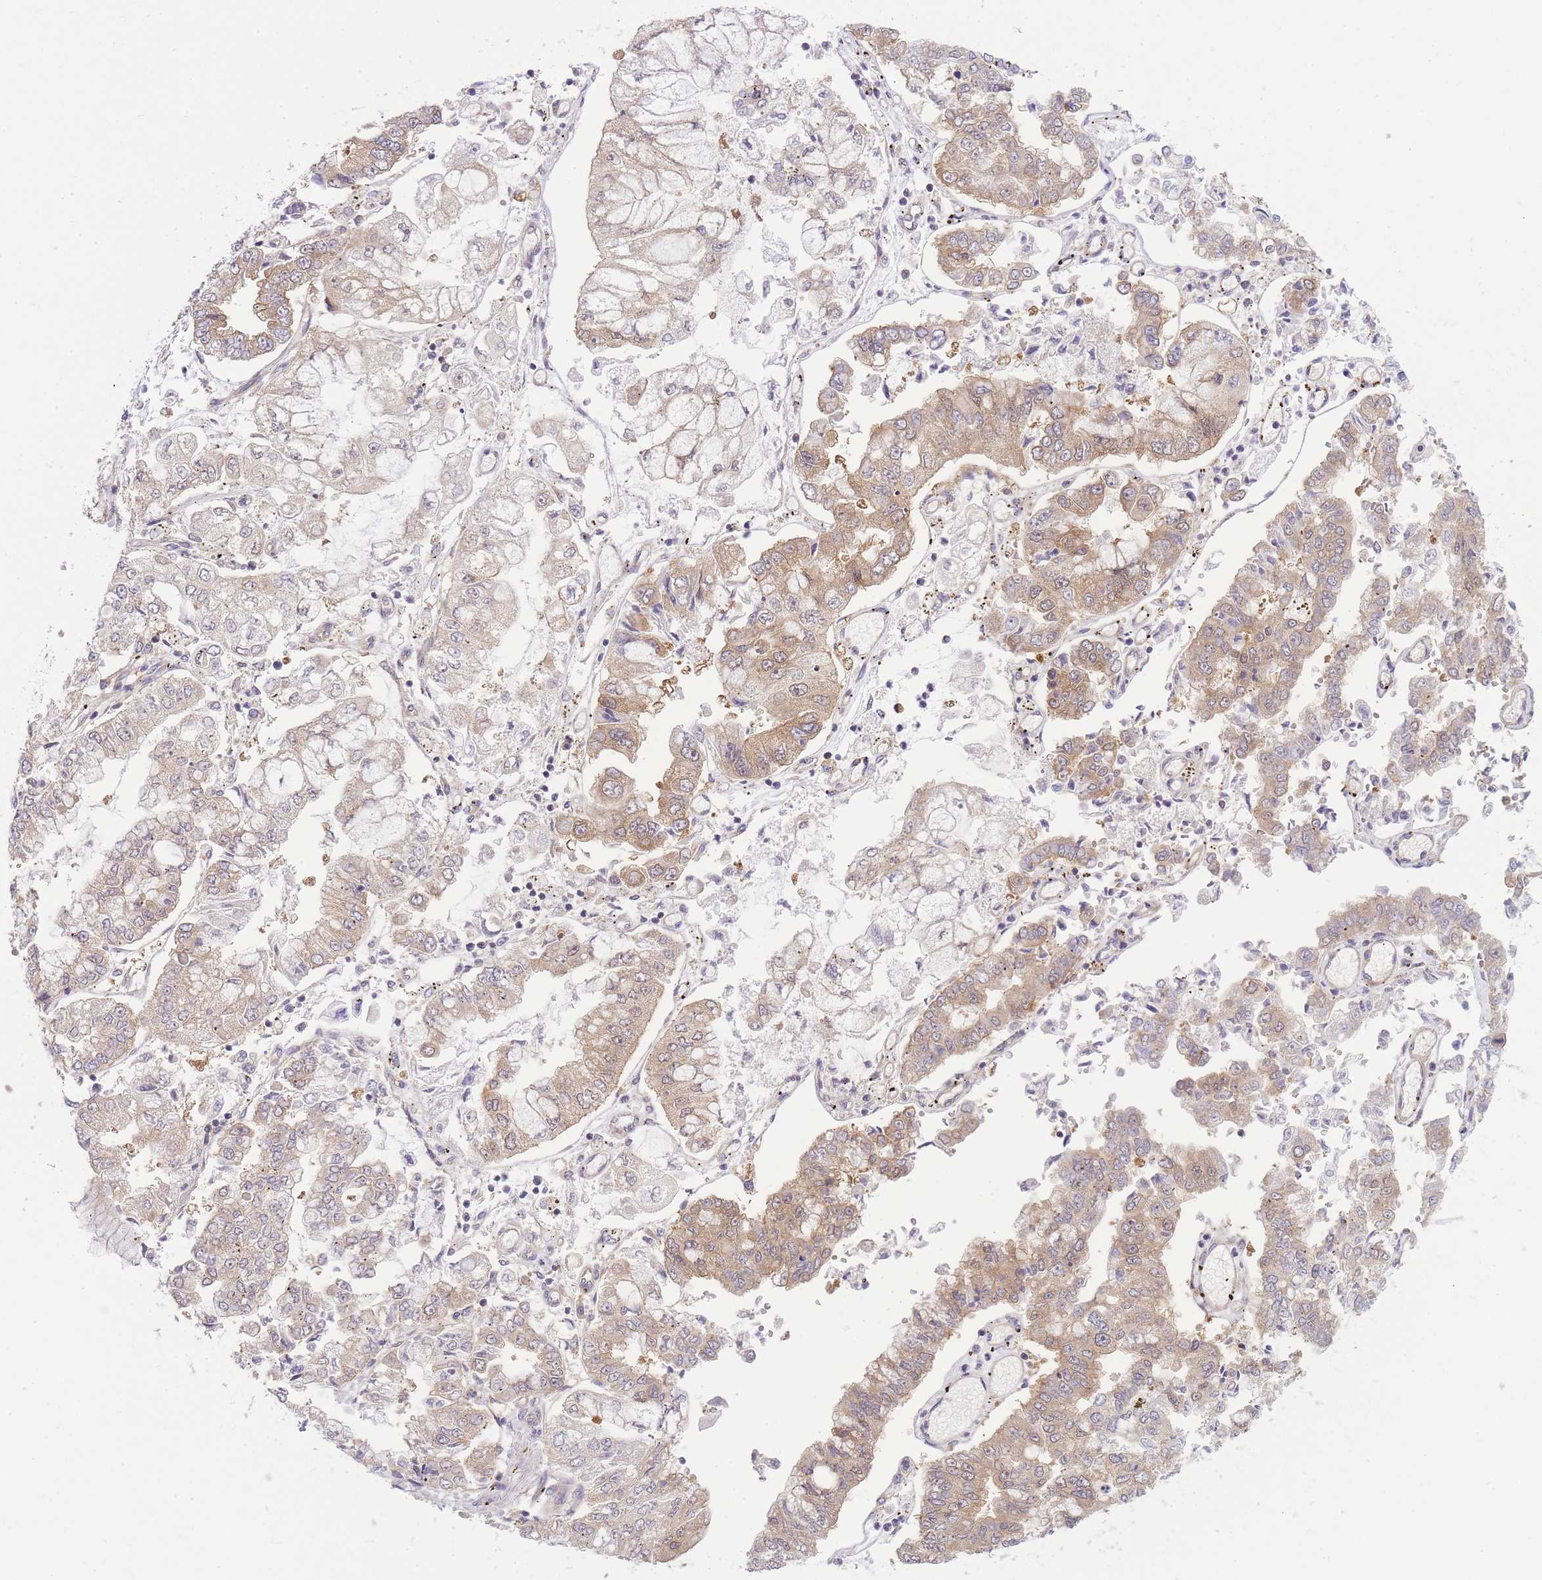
{"staining": {"intensity": "moderate", "quantity": "25%-75%", "location": "cytoplasmic/membranous"}, "tissue": "stomach cancer", "cell_type": "Tumor cells", "image_type": "cancer", "snomed": [{"axis": "morphology", "description": "Adenocarcinoma, NOS"}, {"axis": "topography", "description": "Stomach"}], "caption": "This is a photomicrograph of immunohistochemistry (IHC) staining of adenocarcinoma (stomach), which shows moderate positivity in the cytoplasmic/membranous of tumor cells.", "gene": "PFDN6", "patient": {"sex": "male", "age": 76}}